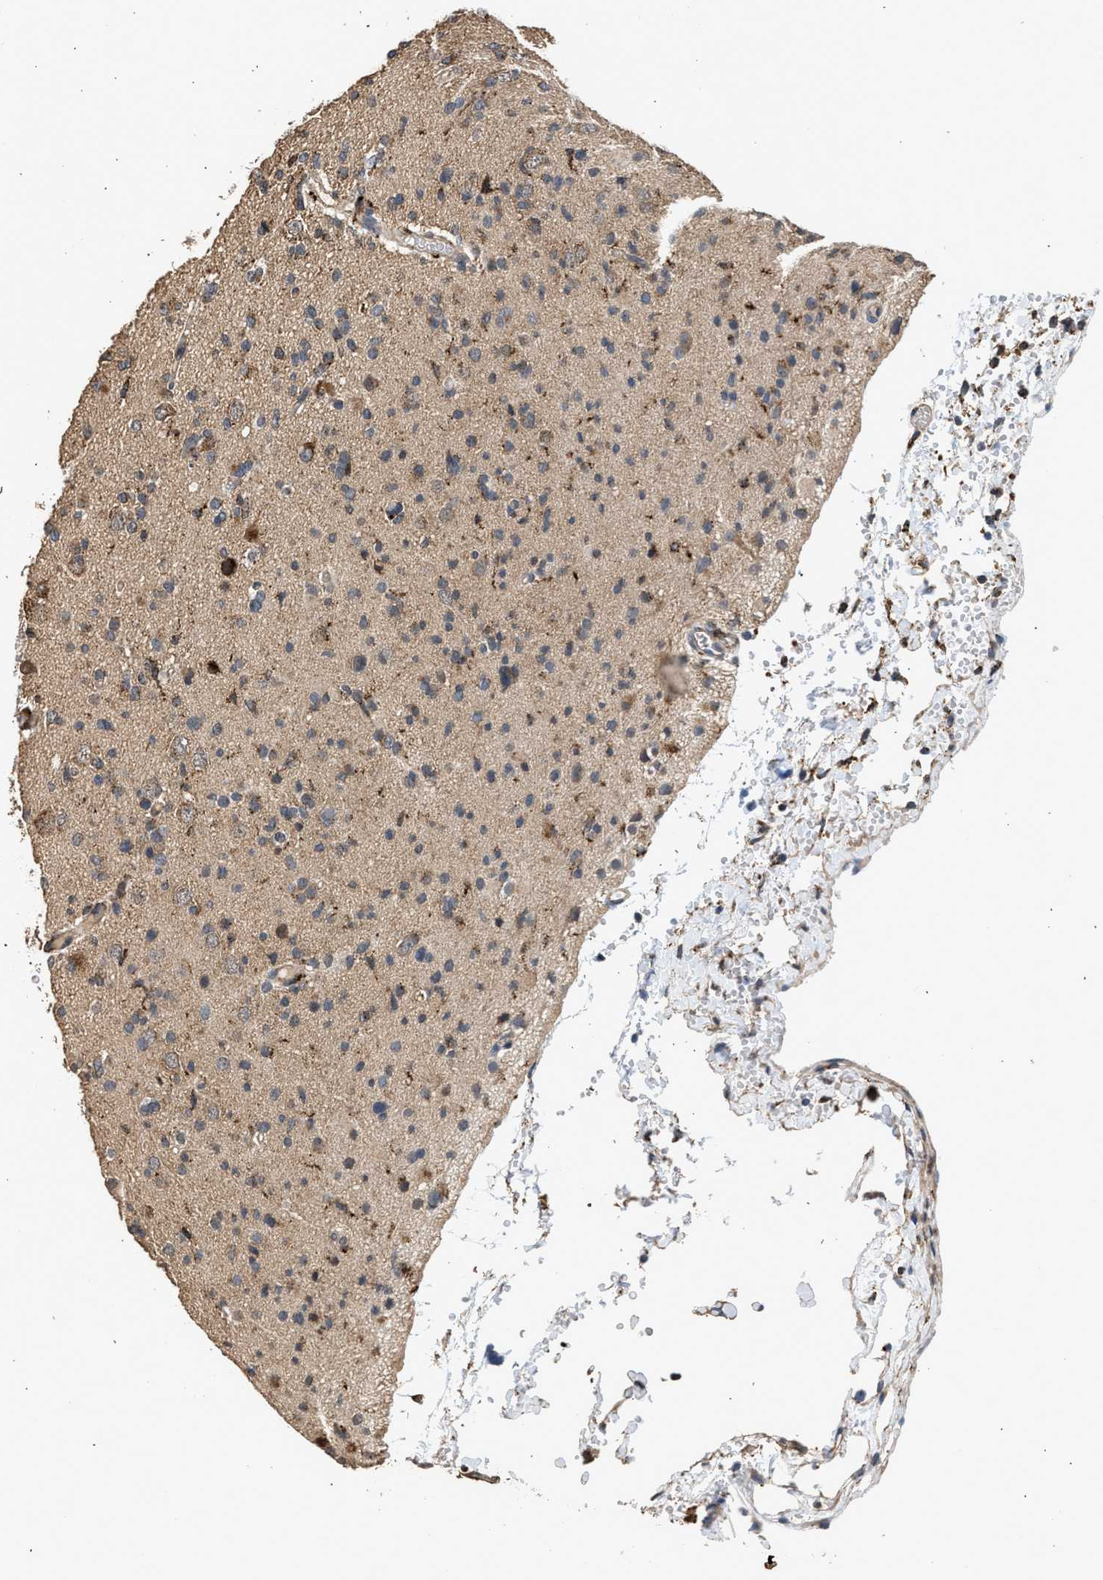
{"staining": {"intensity": "moderate", "quantity": ">75%", "location": "cytoplasmic/membranous"}, "tissue": "glioma", "cell_type": "Tumor cells", "image_type": "cancer", "snomed": [{"axis": "morphology", "description": "Glioma, malignant, Low grade"}, {"axis": "topography", "description": "Brain"}], "caption": "Immunohistochemical staining of malignant low-grade glioma reveals medium levels of moderate cytoplasmic/membranous protein positivity in about >75% of tumor cells.", "gene": "CTSV", "patient": {"sex": "female", "age": 22}}